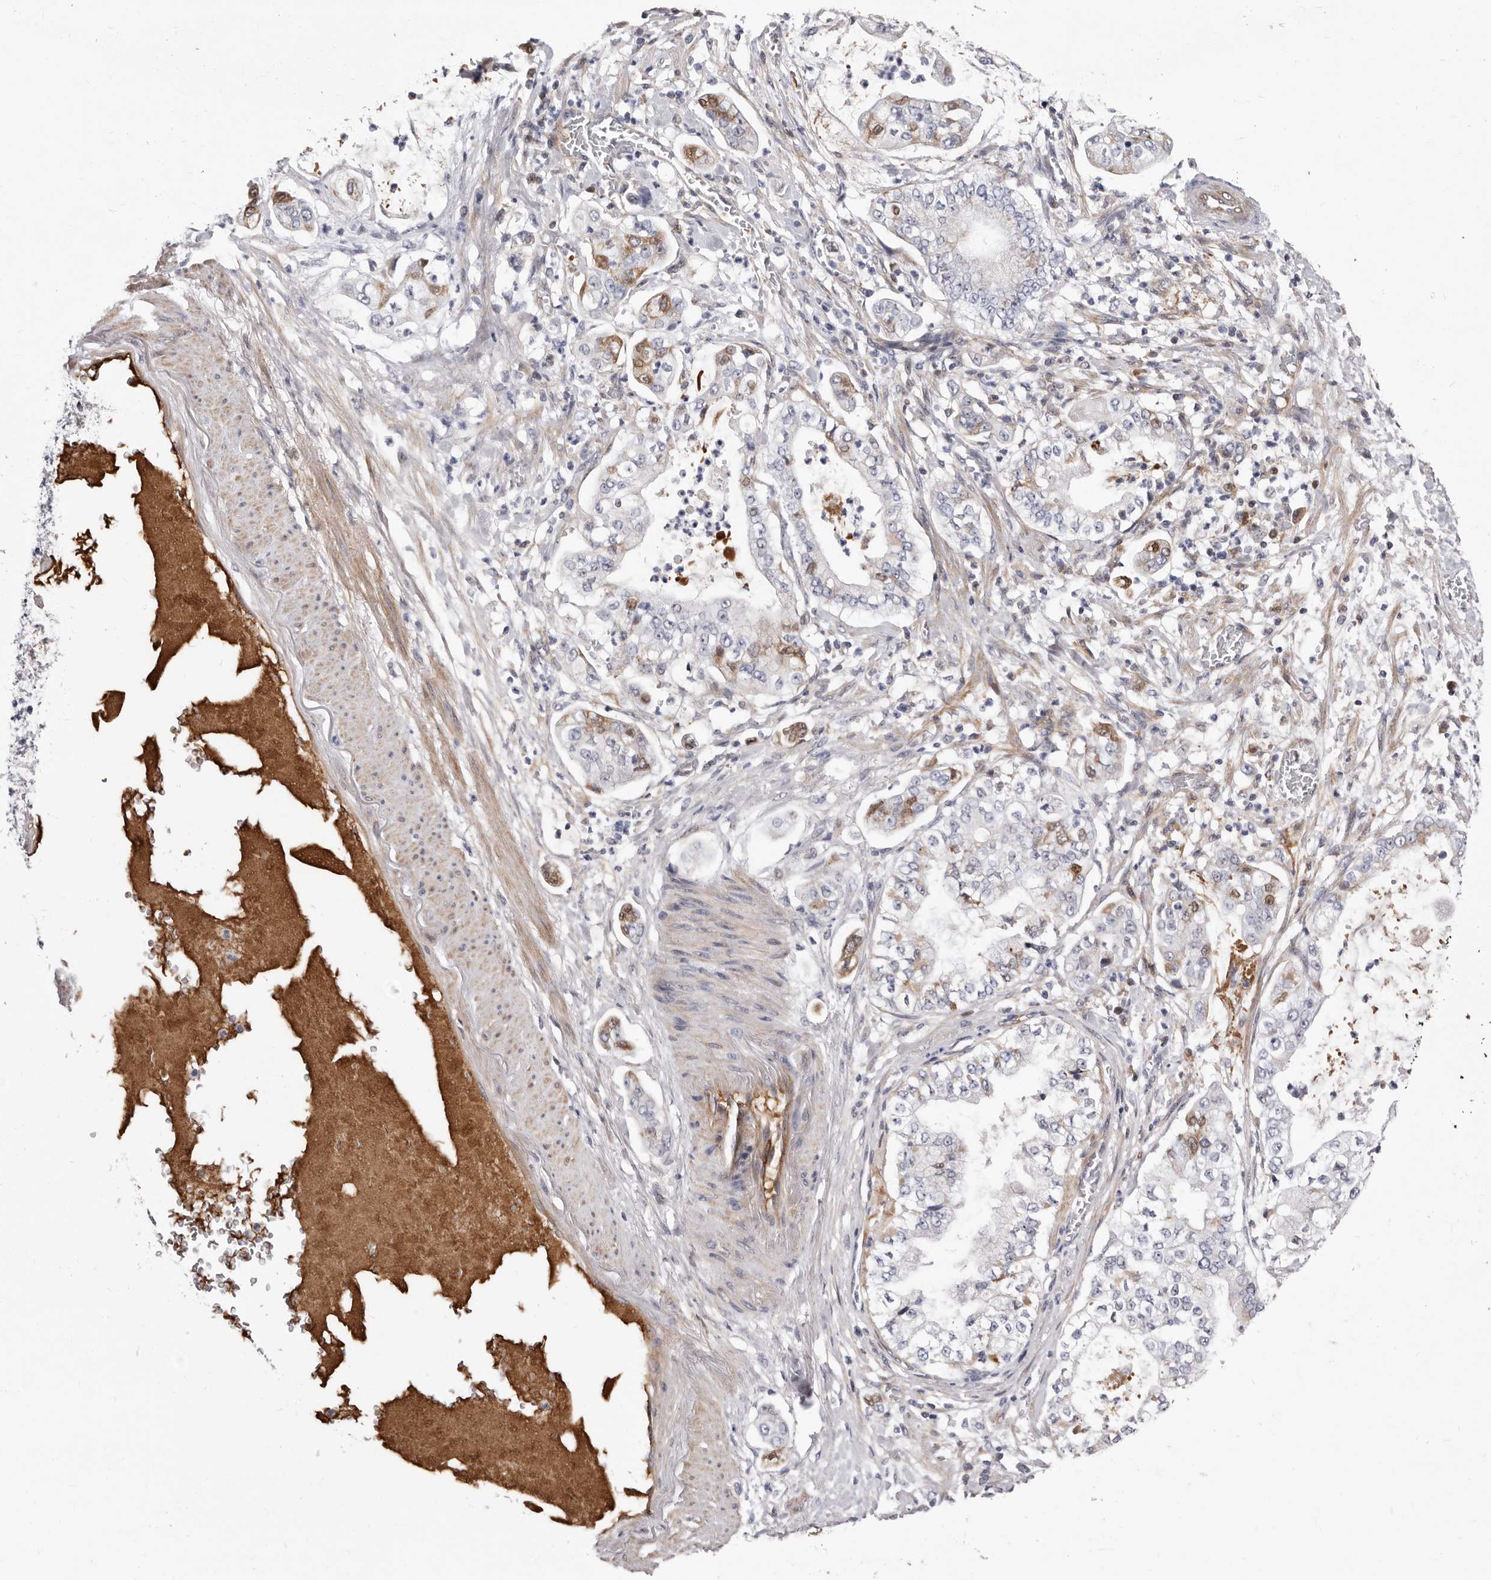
{"staining": {"intensity": "moderate", "quantity": "<25%", "location": "cytoplasmic/membranous"}, "tissue": "stomach cancer", "cell_type": "Tumor cells", "image_type": "cancer", "snomed": [{"axis": "morphology", "description": "Adenocarcinoma, NOS"}, {"axis": "topography", "description": "Stomach"}], "caption": "A brown stain labels moderate cytoplasmic/membranous staining of a protein in stomach cancer (adenocarcinoma) tumor cells.", "gene": "NUBPL", "patient": {"sex": "male", "age": 76}}